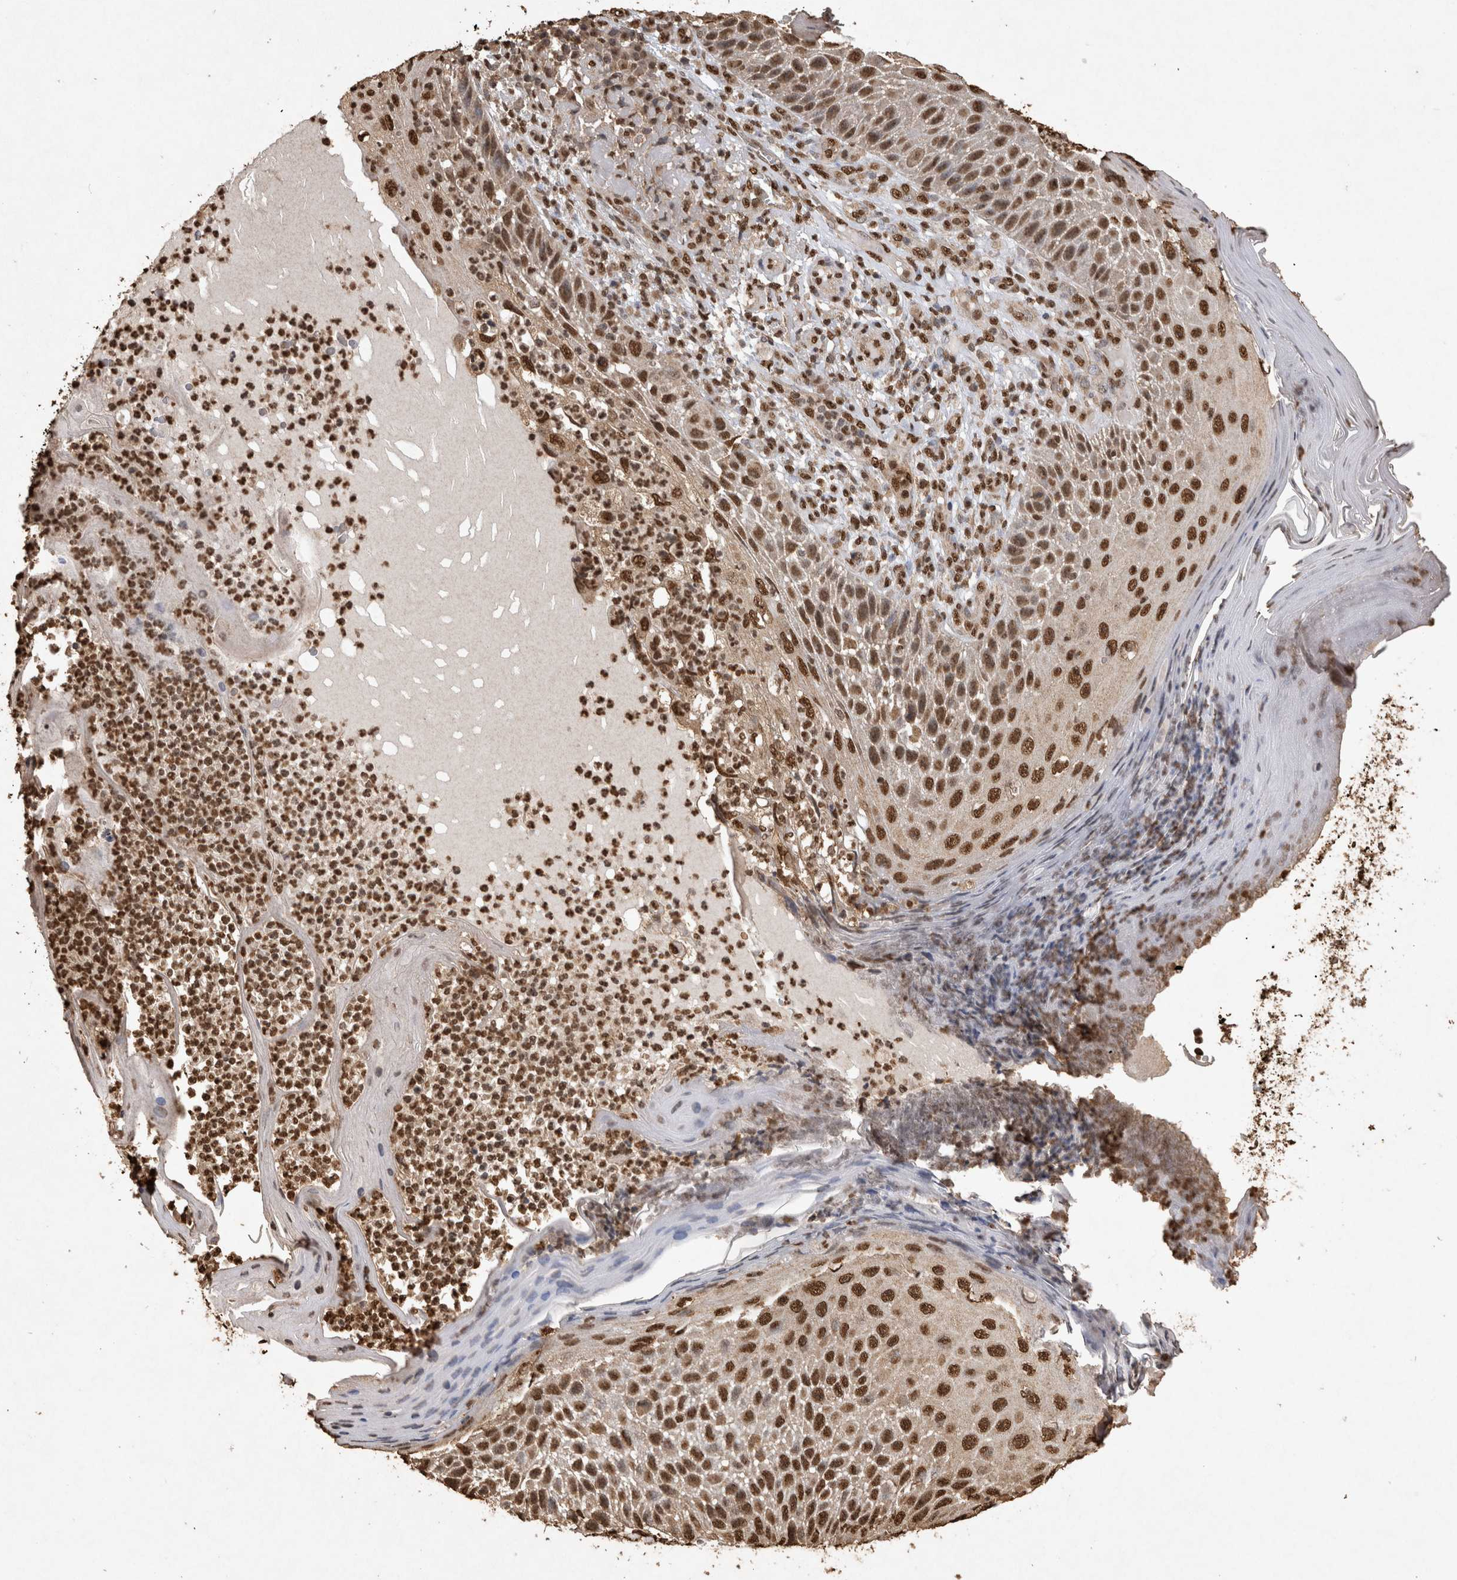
{"staining": {"intensity": "strong", "quantity": ">75%", "location": "nuclear"}, "tissue": "skin cancer", "cell_type": "Tumor cells", "image_type": "cancer", "snomed": [{"axis": "morphology", "description": "Squamous cell carcinoma, NOS"}, {"axis": "topography", "description": "Skin"}], "caption": "Strong nuclear expression is identified in about >75% of tumor cells in skin squamous cell carcinoma.", "gene": "OAS2", "patient": {"sex": "female", "age": 88}}